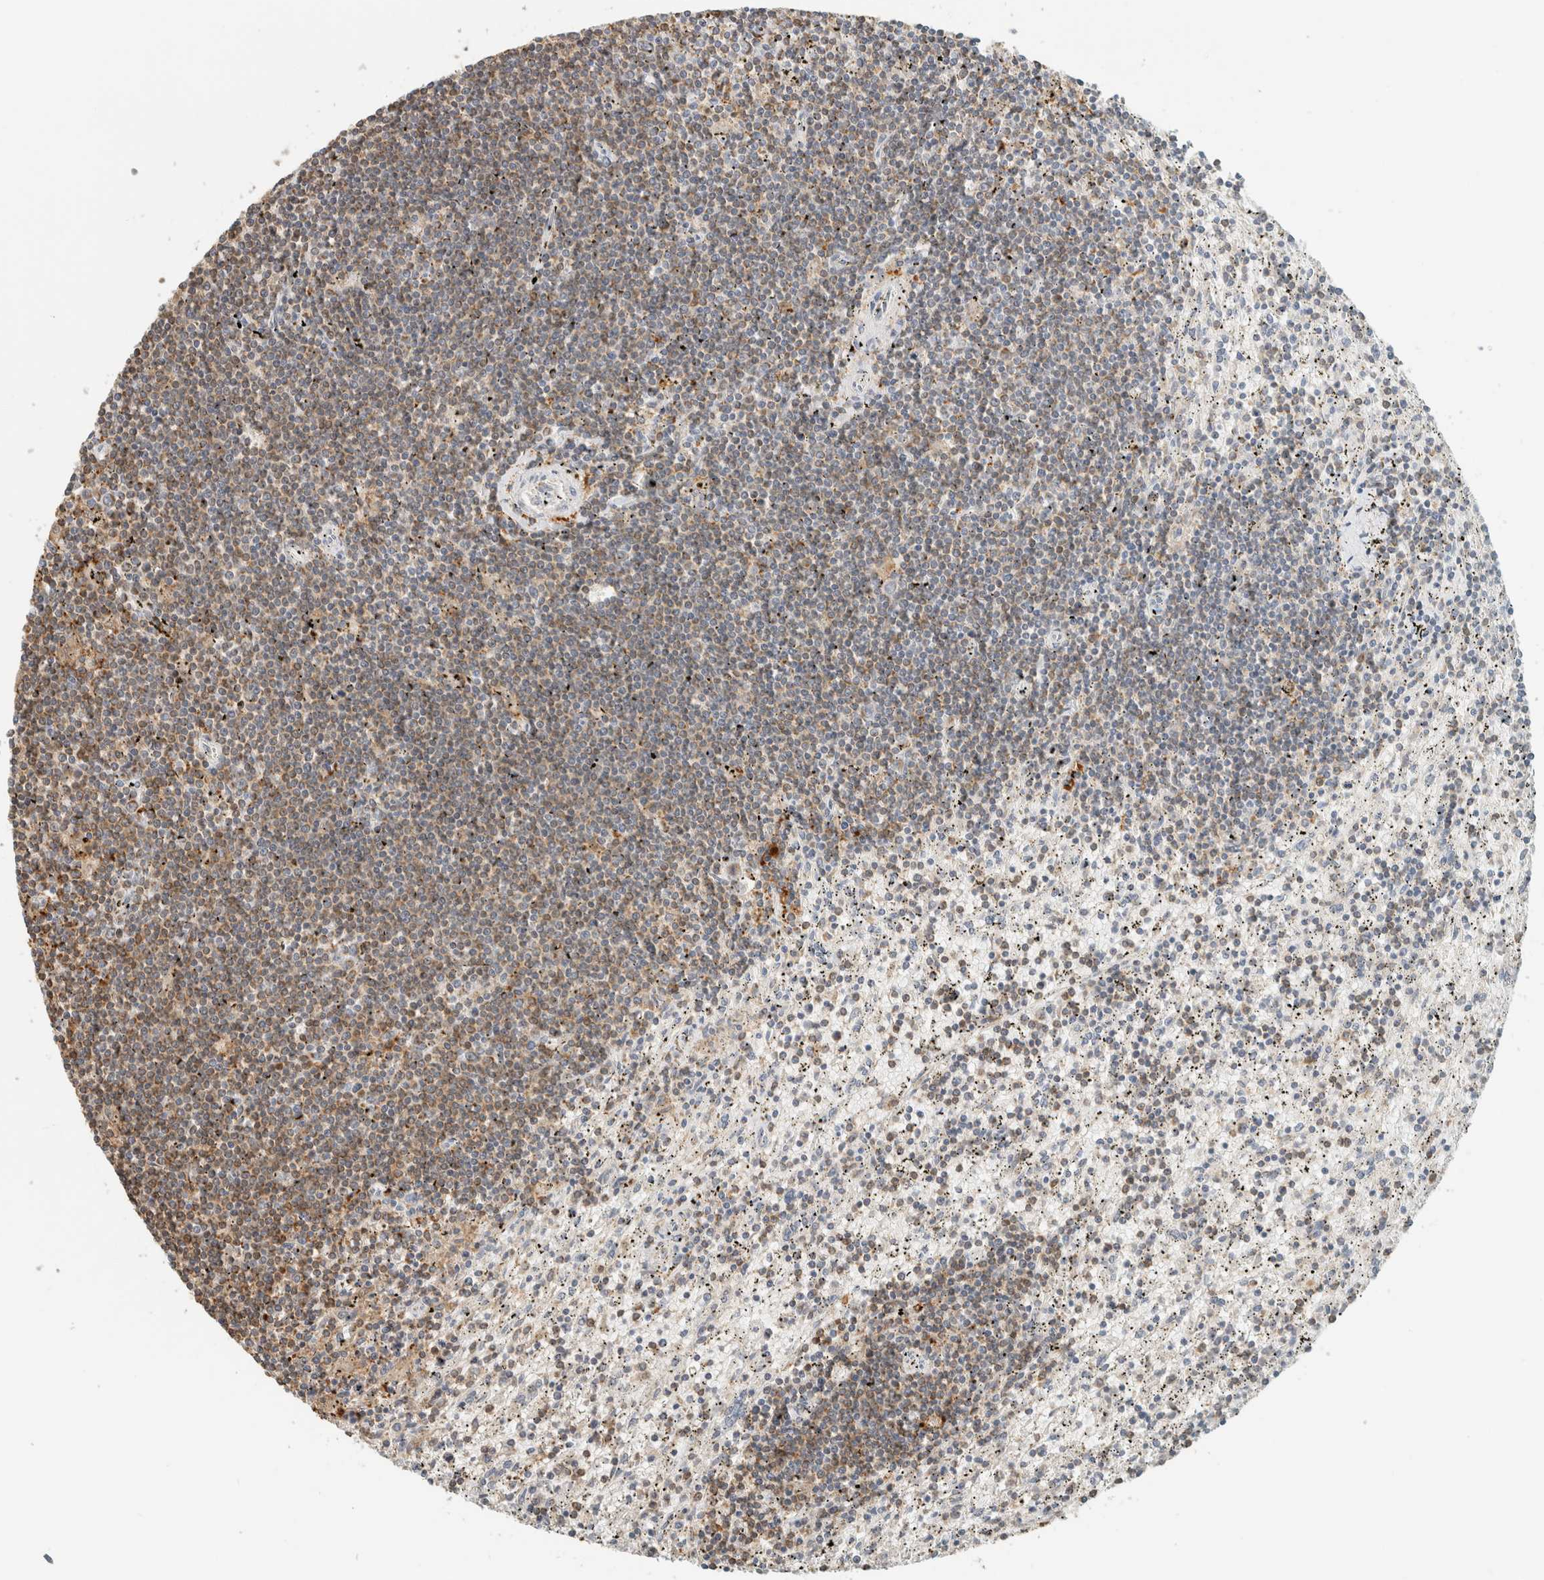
{"staining": {"intensity": "weak", "quantity": ">75%", "location": "cytoplasmic/membranous"}, "tissue": "lymphoma", "cell_type": "Tumor cells", "image_type": "cancer", "snomed": [{"axis": "morphology", "description": "Malignant lymphoma, non-Hodgkin's type, Low grade"}, {"axis": "topography", "description": "Spleen"}], "caption": "Lymphoma stained for a protein (brown) displays weak cytoplasmic/membranous positive positivity in approximately >75% of tumor cells.", "gene": "CAPG", "patient": {"sex": "male", "age": 76}}